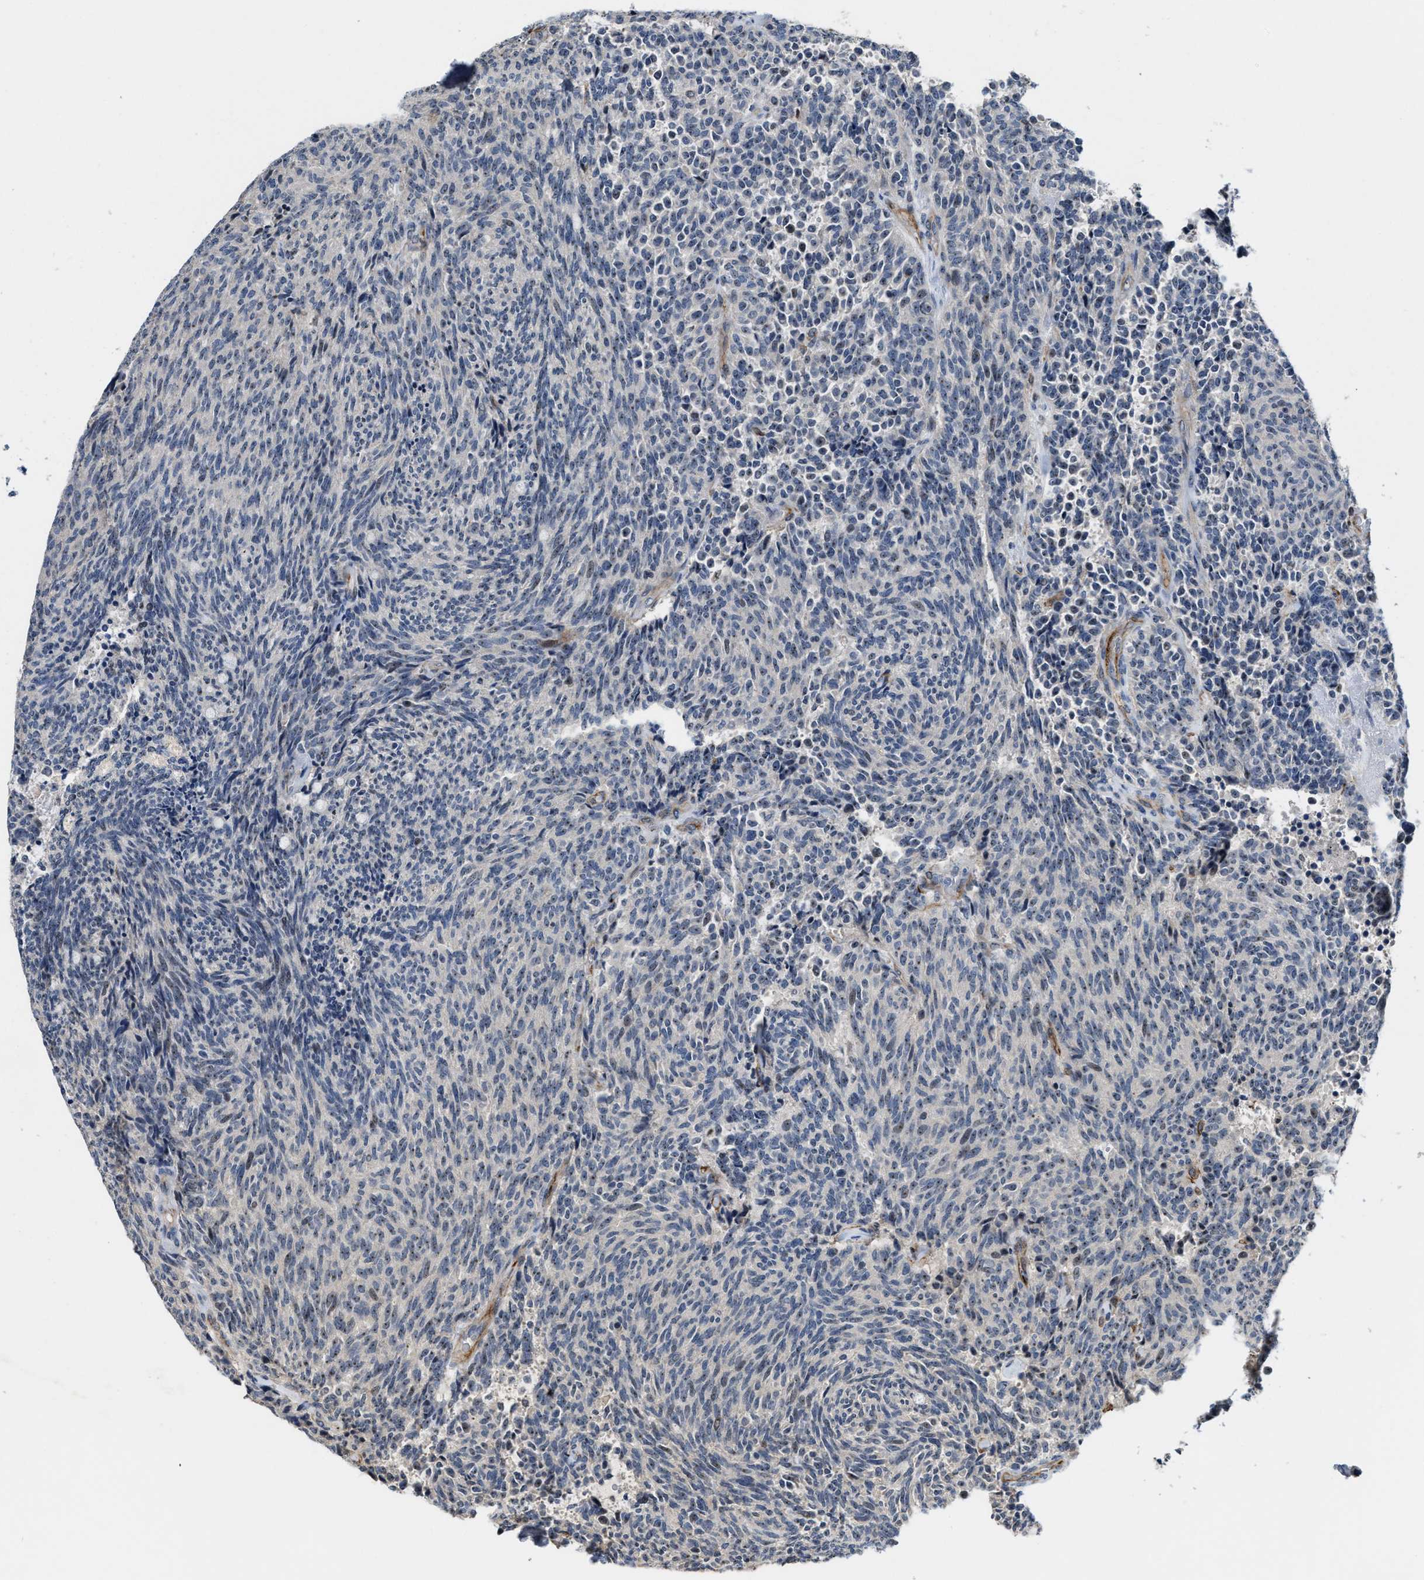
{"staining": {"intensity": "weak", "quantity": "<25%", "location": "nuclear"}, "tissue": "carcinoid", "cell_type": "Tumor cells", "image_type": "cancer", "snomed": [{"axis": "morphology", "description": "Carcinoid, malignant, NOS"}, {"axis": "topography", "description": "Pancreas"}], "caption": "IHC image of carcinoid (malignant) stained for a protein (brown), which exhibits no staining in tumor cells.", "gene": "ZNF783", "patient": {"sex": "female", "age": 54}}